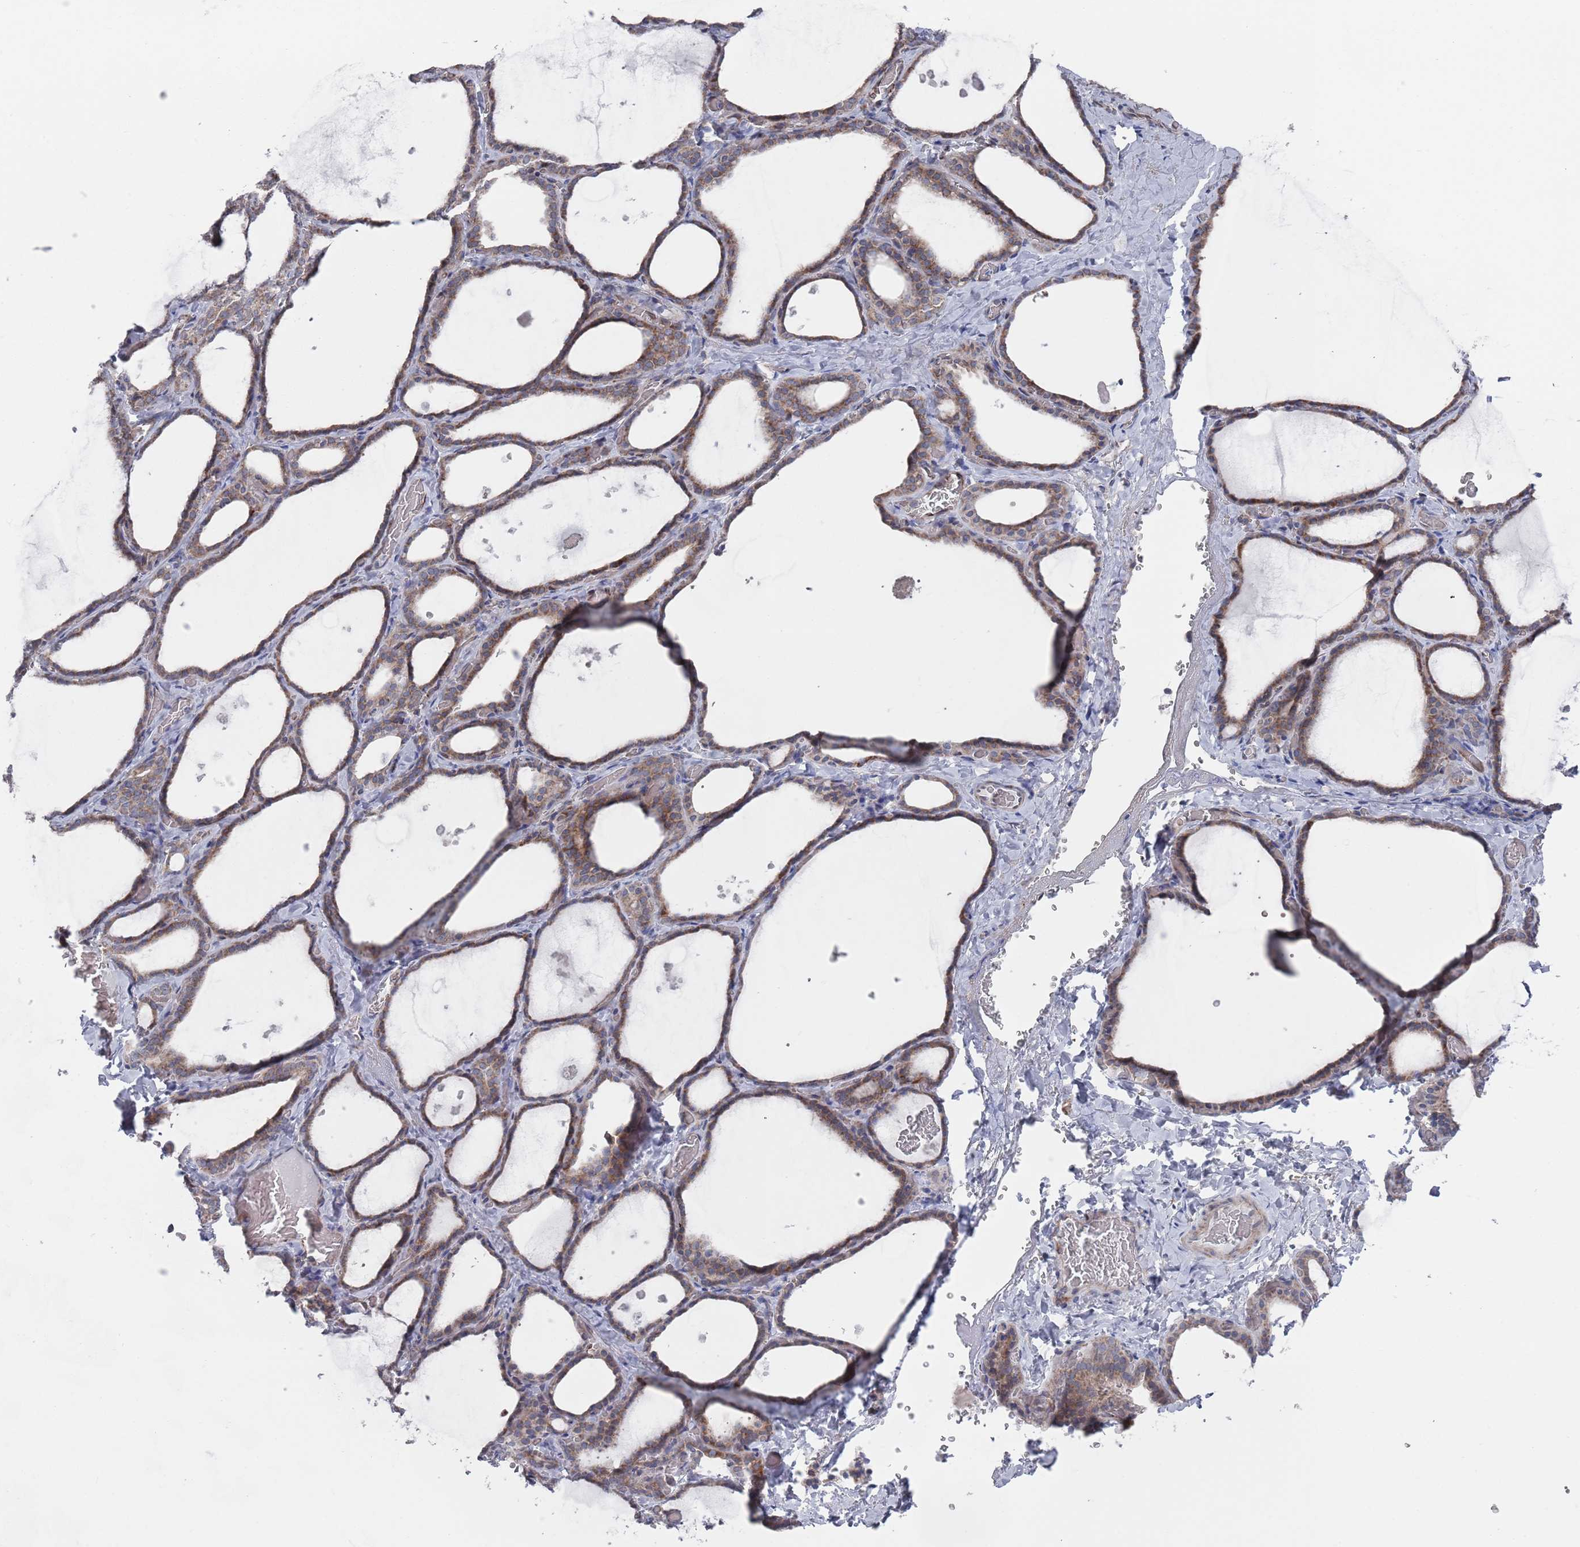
{"staining": {"intensity": "moderate", "quantity": ">75%", "location": "cytoplasmic/membranous"}, "tissue": "thyroid gland", "cell_type": "Glandular cells", "image_type": "normal", "snomed": [{"axis": "morphology", "description": "Normal tissue, NOS"}, {"axis": "topography", "description": "Thyroid gland"}], "caption": "Immunohistochemistry (IHC) of benign thyroid gland shows medium levels of moderate cytoplasmic/membranous staining in about >75% of glandular cells. Nuclei are stained in blue.", "gene": "CCDC106", "patient": {"sex": "female", "age": 39}}